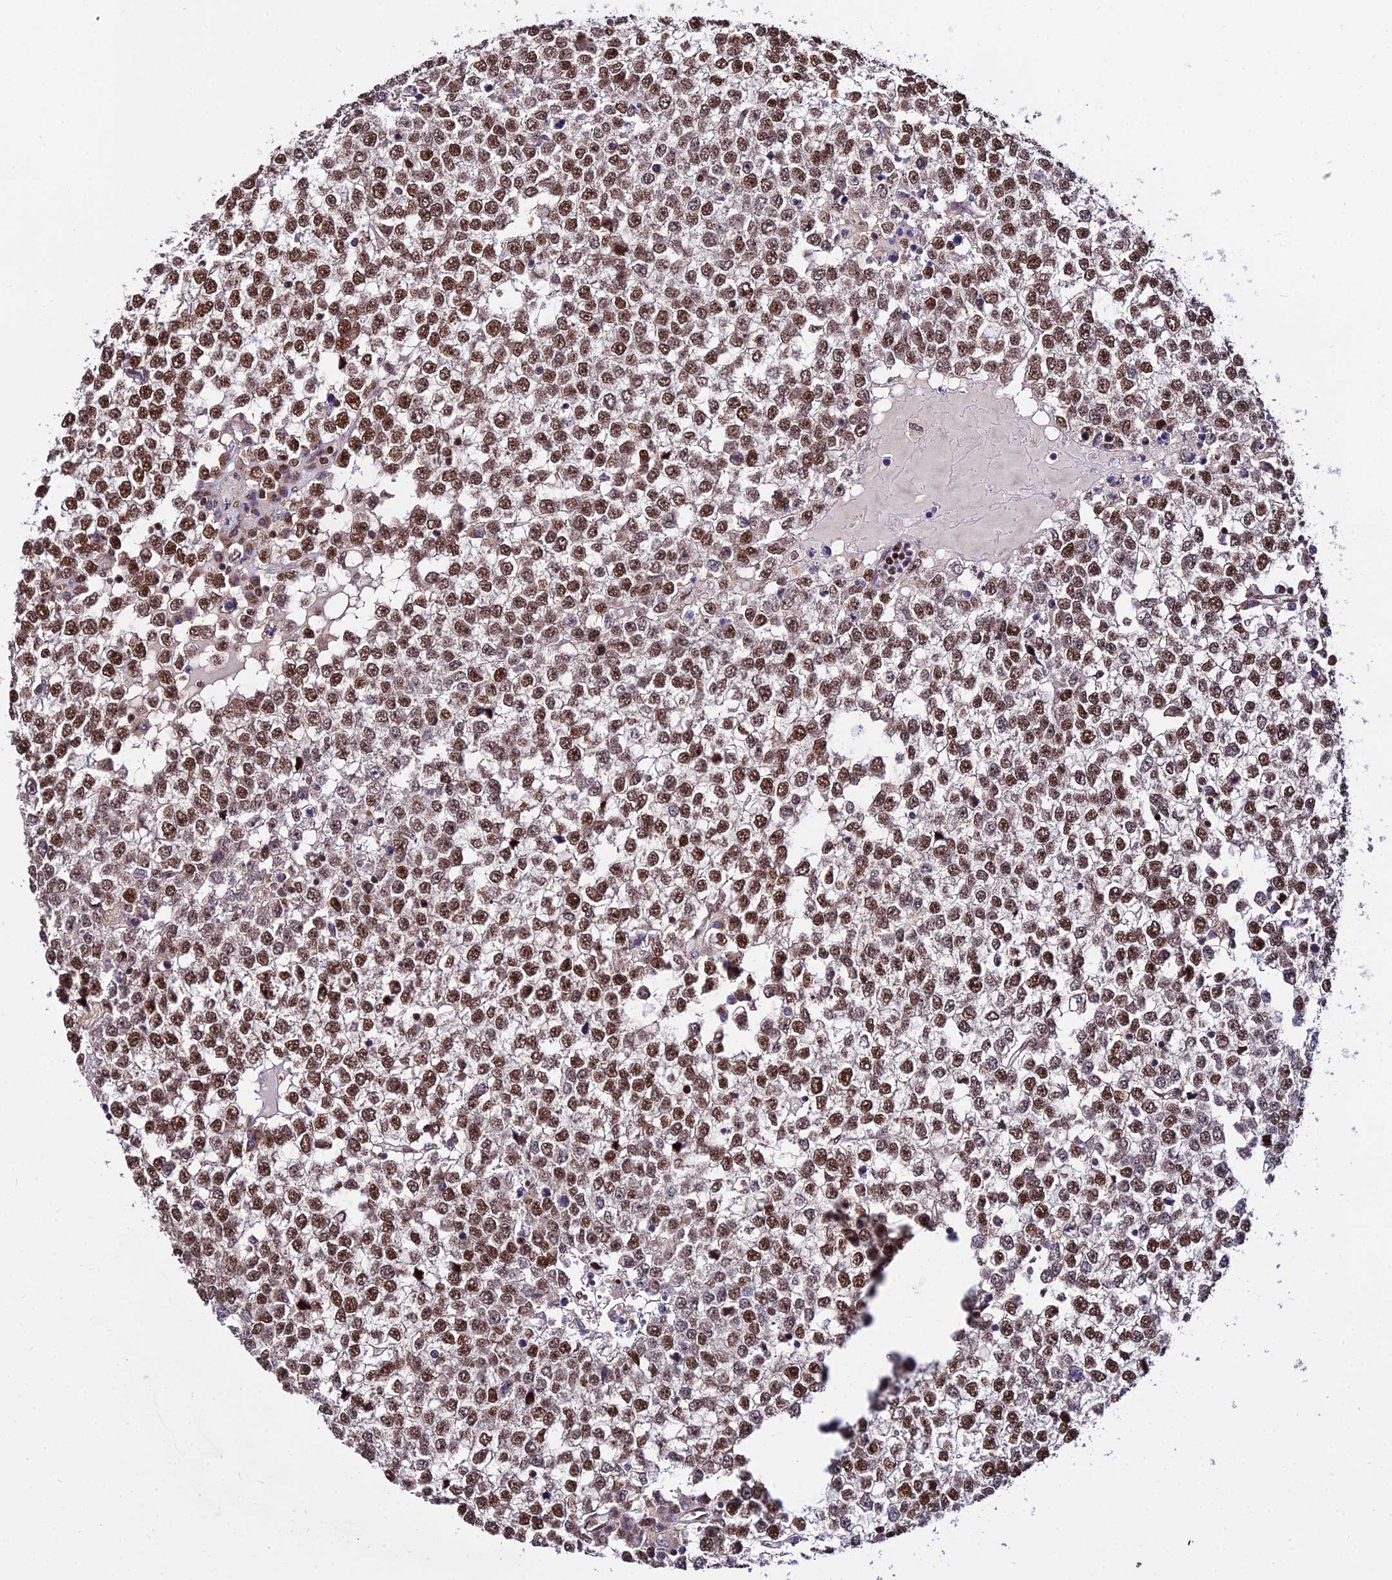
{"staining": {"intensity": "moderate", "quantity": ">75%", "location": "nuclear"}, "tissue": "testis cancer", "cell_type": "Tumor cells", "image_type": "cancer", "snomed": [{"axis": "morphology", "description": "Seminoma, NOS"}, {"axis": "topography", "description": "Testis"}], "caption": "Testis seminoma tissue reveals moderate nuclear expression in approximately >75% of tumor cells, visualized by immunohistochemistry.", "gene": "CIB3", "patient": {"sex": "male", "age": 65}}